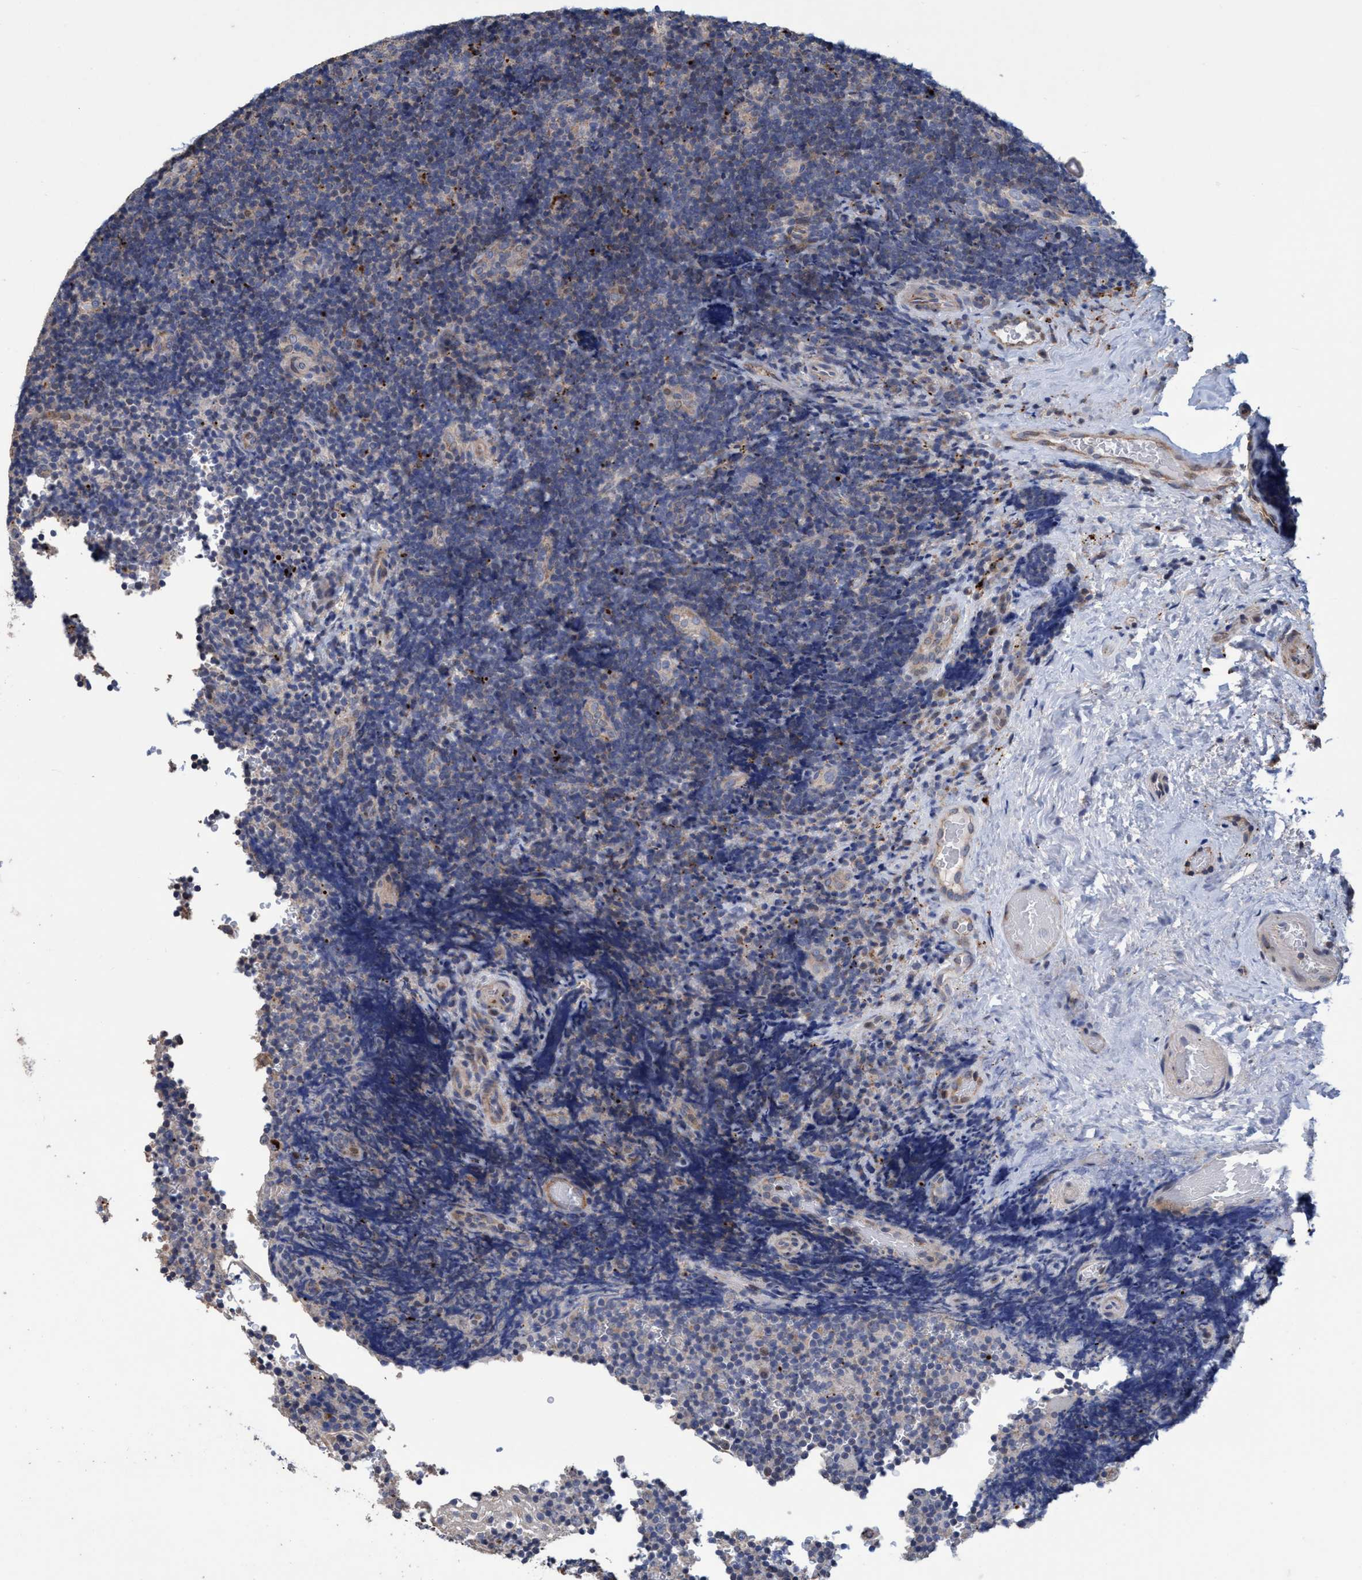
{"staining": {"intensity": "negative", "quantity": "none", "location": "none"}, "tissue": "lymphoma", "cell_type": "Tumor cells", "image_type": "cancer", "snomed": [{"axis": "morphology", "description": "Malignant lymphoma, non-Hodgkin's type, High grade"}, {"axis": "topography", "description": "Tonsil"}], "caption": "DAB (3,3'-diaminobenzidine) immunohistochemical staining of high-grade malignant lymphoma, non-Hodgkin's type demonstrates no significant expression in tumor cells.", "gene": "BBS9", "patient": {"sex": "female", "age": 36}}